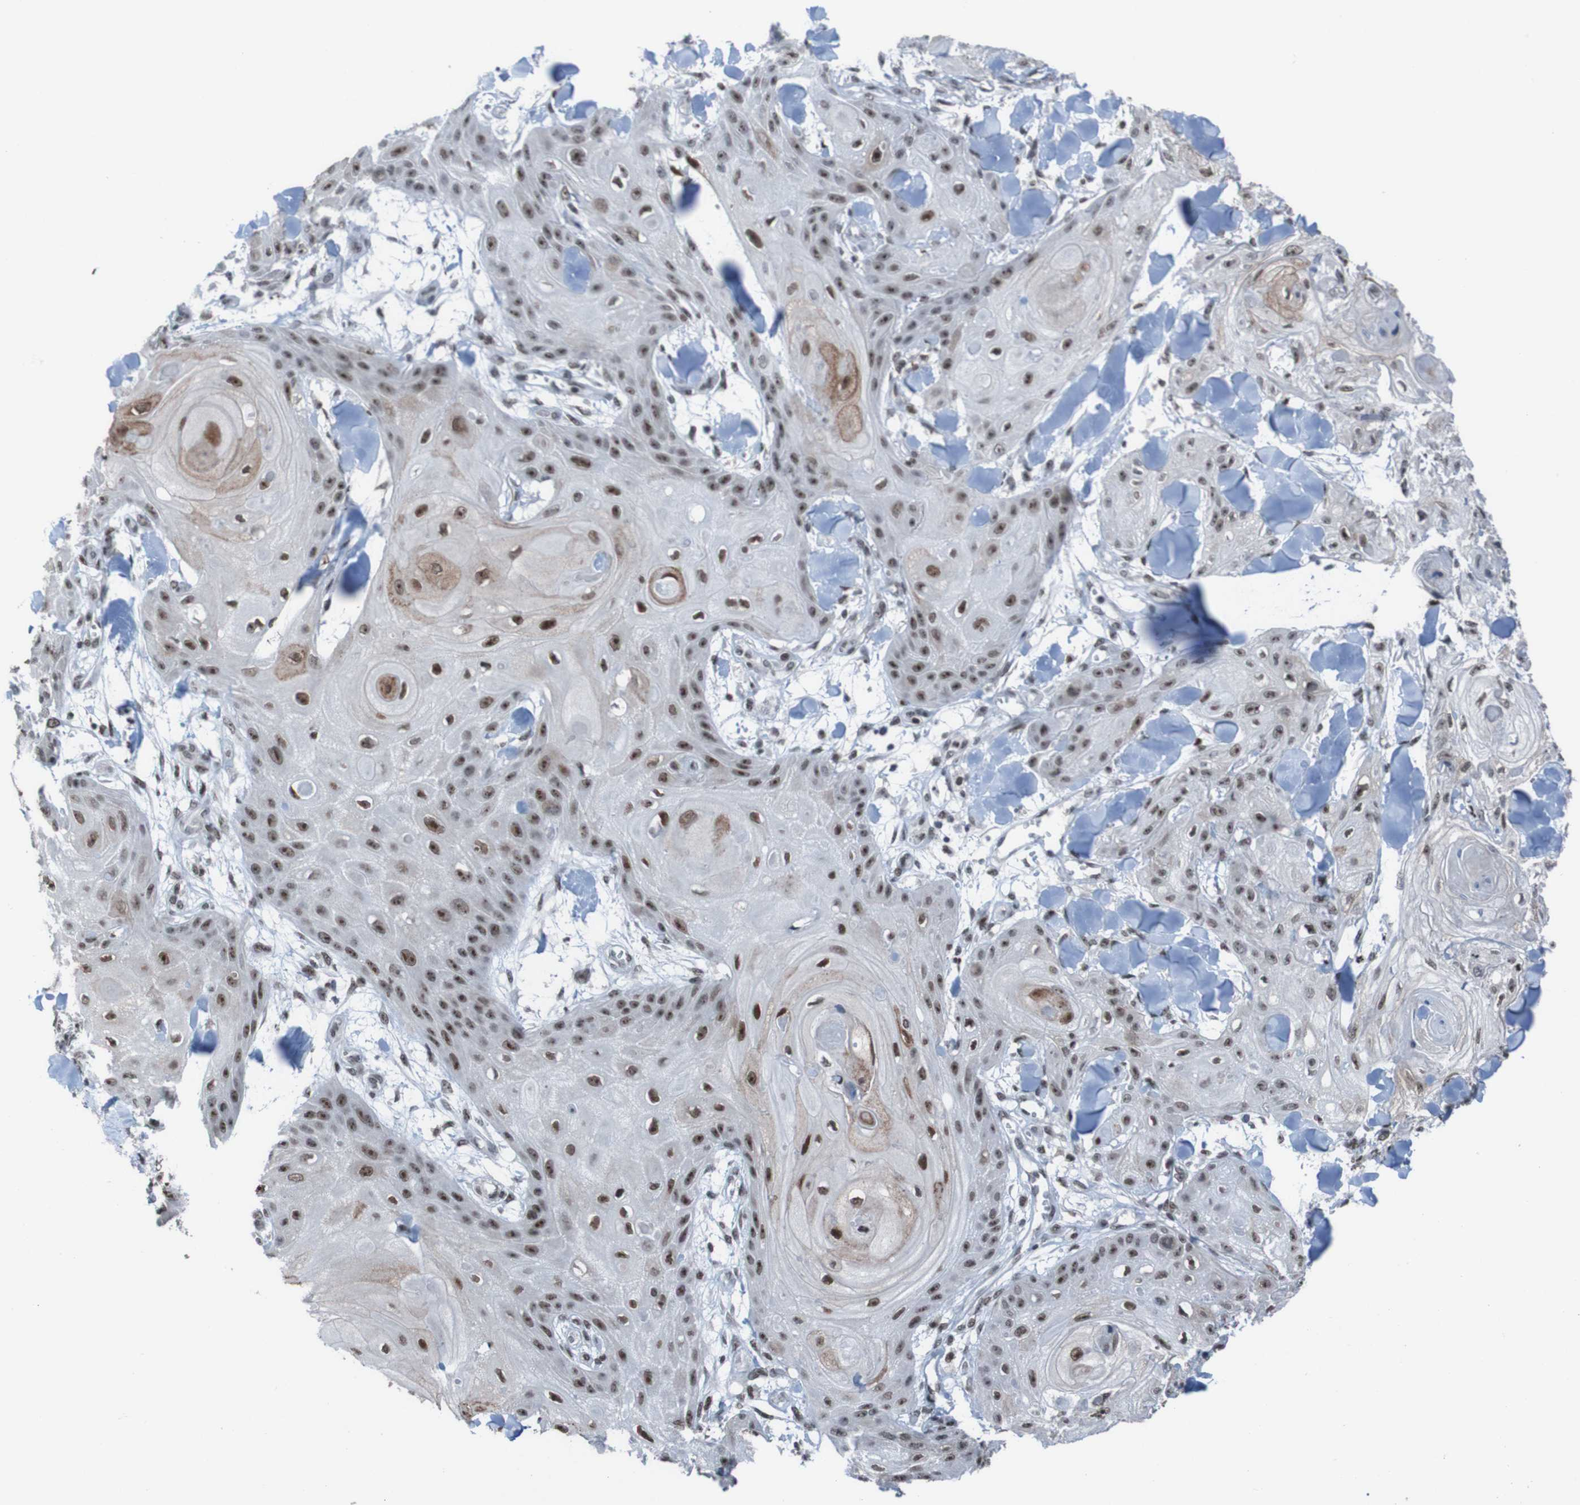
{"staining": {"intensity": "strong", "quantity": ">75%", "location": "cytoplasmic/membranous,nuclear"}, "tissue": "skin cancer", "cell_type": "Tumor cells", "image_type": "cancer", "snomed": [{"axis": "morphology", "description": "Squamous cell carcinoma, NOS"}, {"axis": "topography", "description": "Skin"}], "caption": "Human skin squamous cell carcinoma stained with a brown dye exhibits strong cytoplasmic/membranous and nuclear positive staining in approximately >75% of tumor cells.", "gene": "PHF2", "patient": {"sex": "male", "age": 74}}